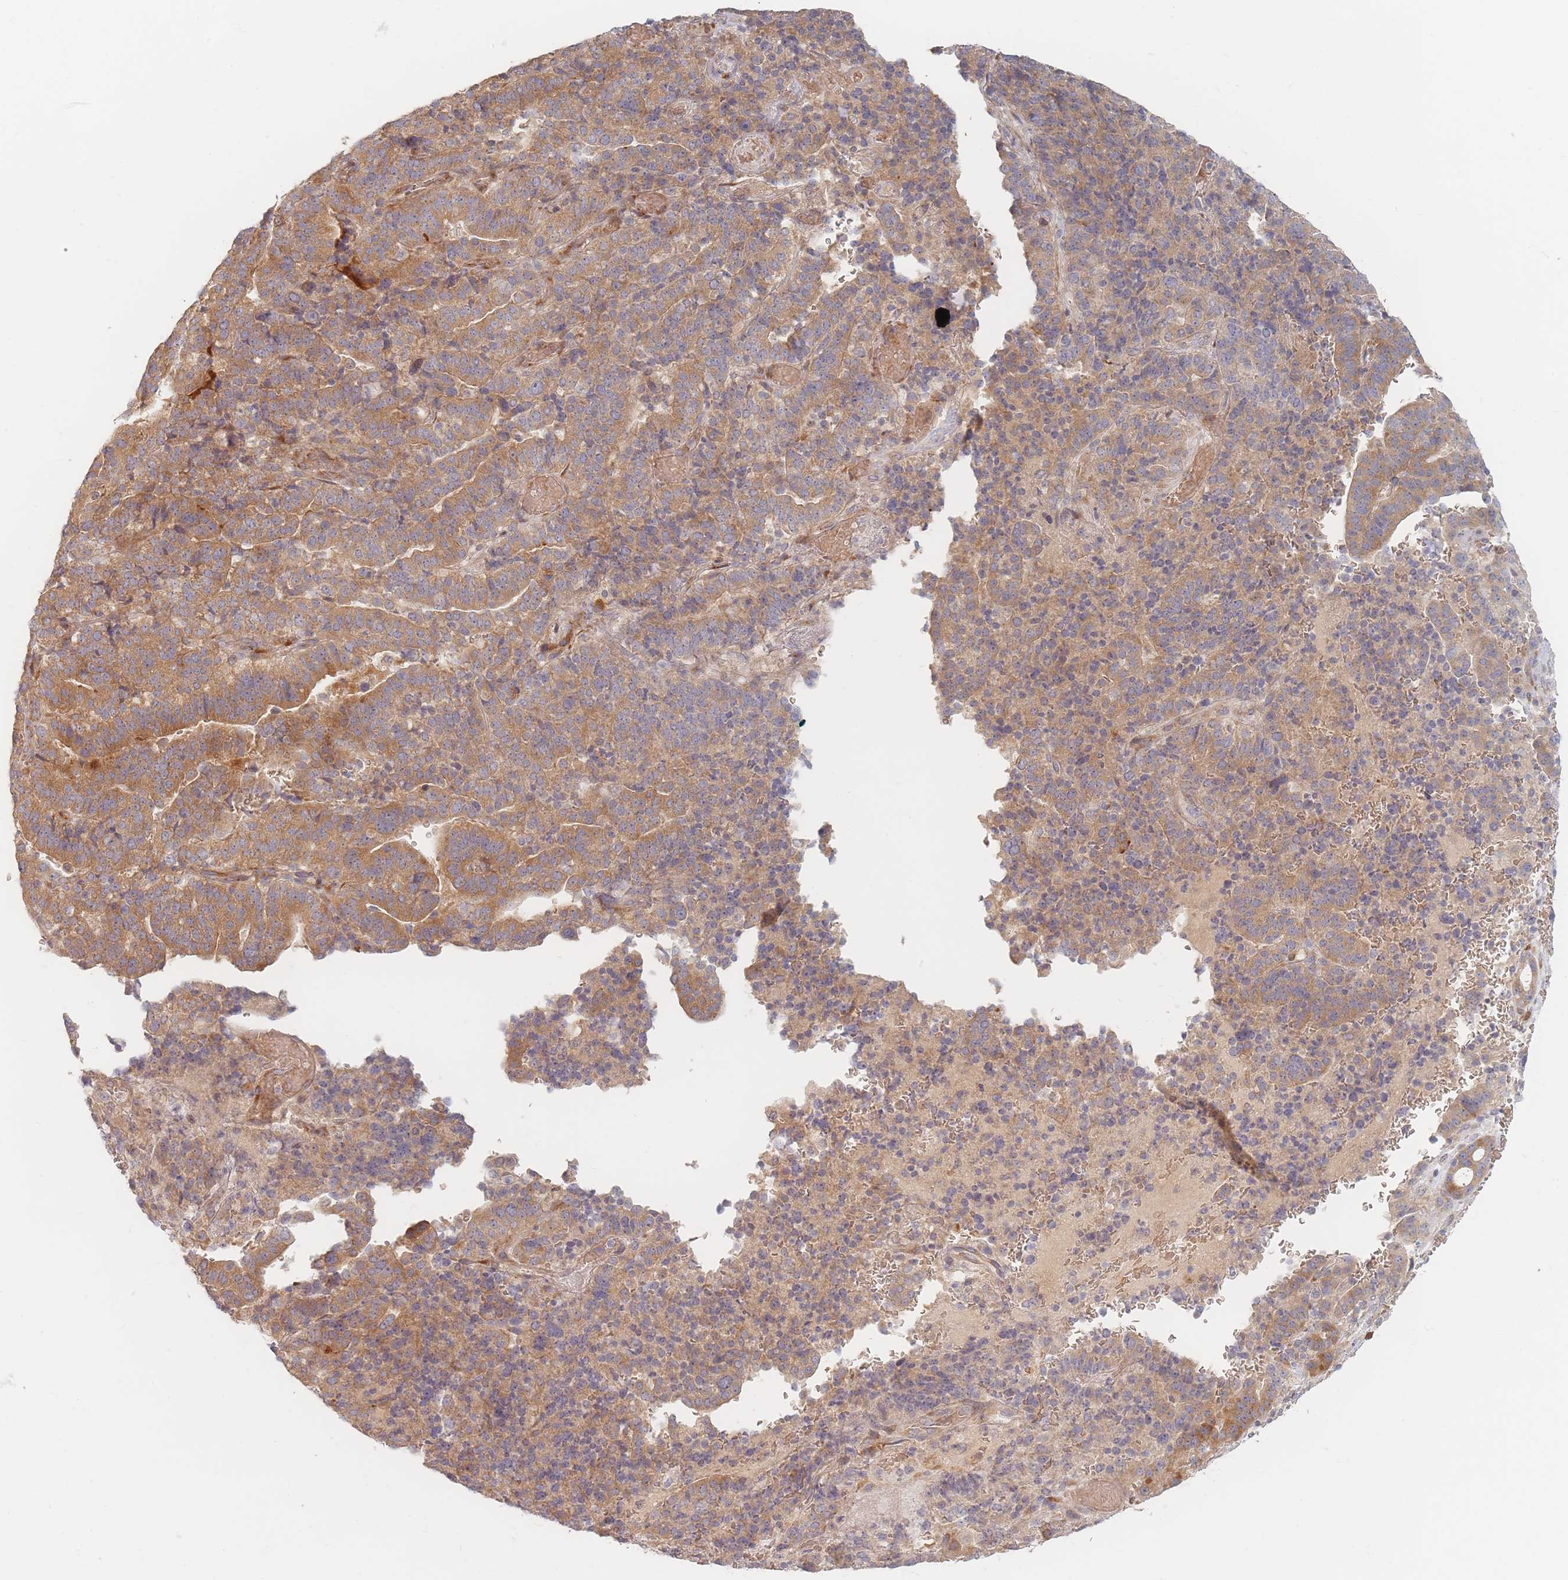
{"staining": {"intensity": "moderate", "quantity": ">75%", "location": "cytoplasmic/membranous"}, "tissue": "stomach cancer", "cell_type": "Tumor cells", "image_type": "cancer", "snomed": [{"axis": "morphology", "description": "Adenocarcinoma, NOS"}, {"axis": "topography", "description": "Stomach"}], "caption": "Immunohistochemical staining of stomach cancer exhibits moderate cytoplasmic/membranous protein positivity in about >75% of tumor cells.", "gene": "ZKSCAN7", "patient": {"sex": "male", "age": 48}}